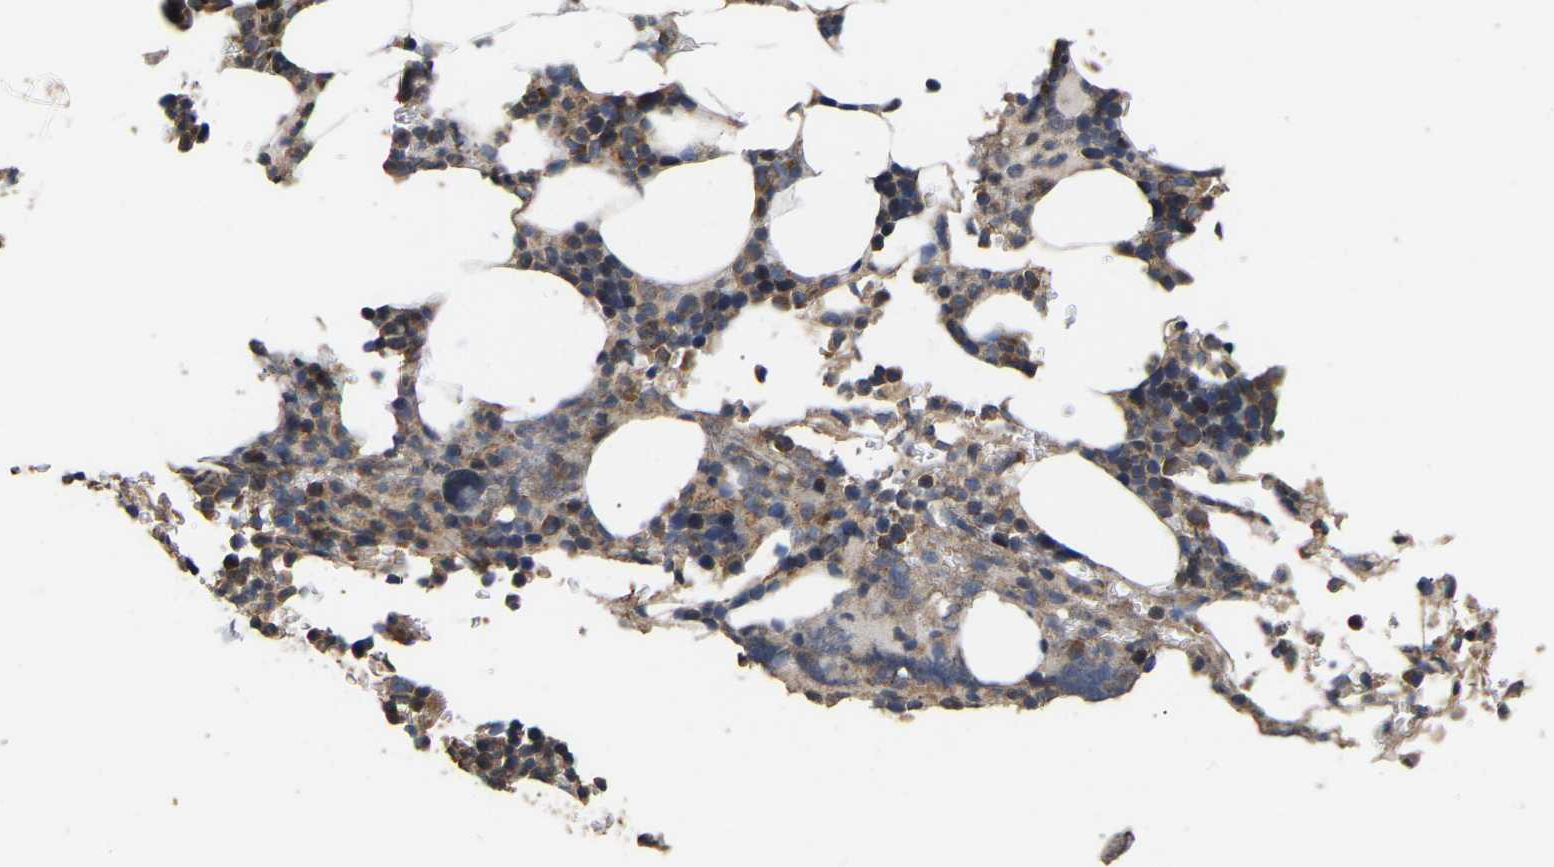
{"staining": {"intensity": "moderate", "quantity": ">75%", "location": "cytoplasmic/membranous"}, "tissue": "bone marrow", "cell_type": "Hematopoietic cells", "image_type": "normal", "snomed": [{"axis": "morphology", "description": "Normal tissue, NOS"}, {"axis": "topography", "description": "Bone marrow"}], "caption": "This is a photomicrograph of IHC staining of normal bone marrow, which shows moderate positivity in the cytoplasmic/membranous of hematopoietic cells.", "gene": "AIMP2", "patient": {"sex": "female", "age": 81}}